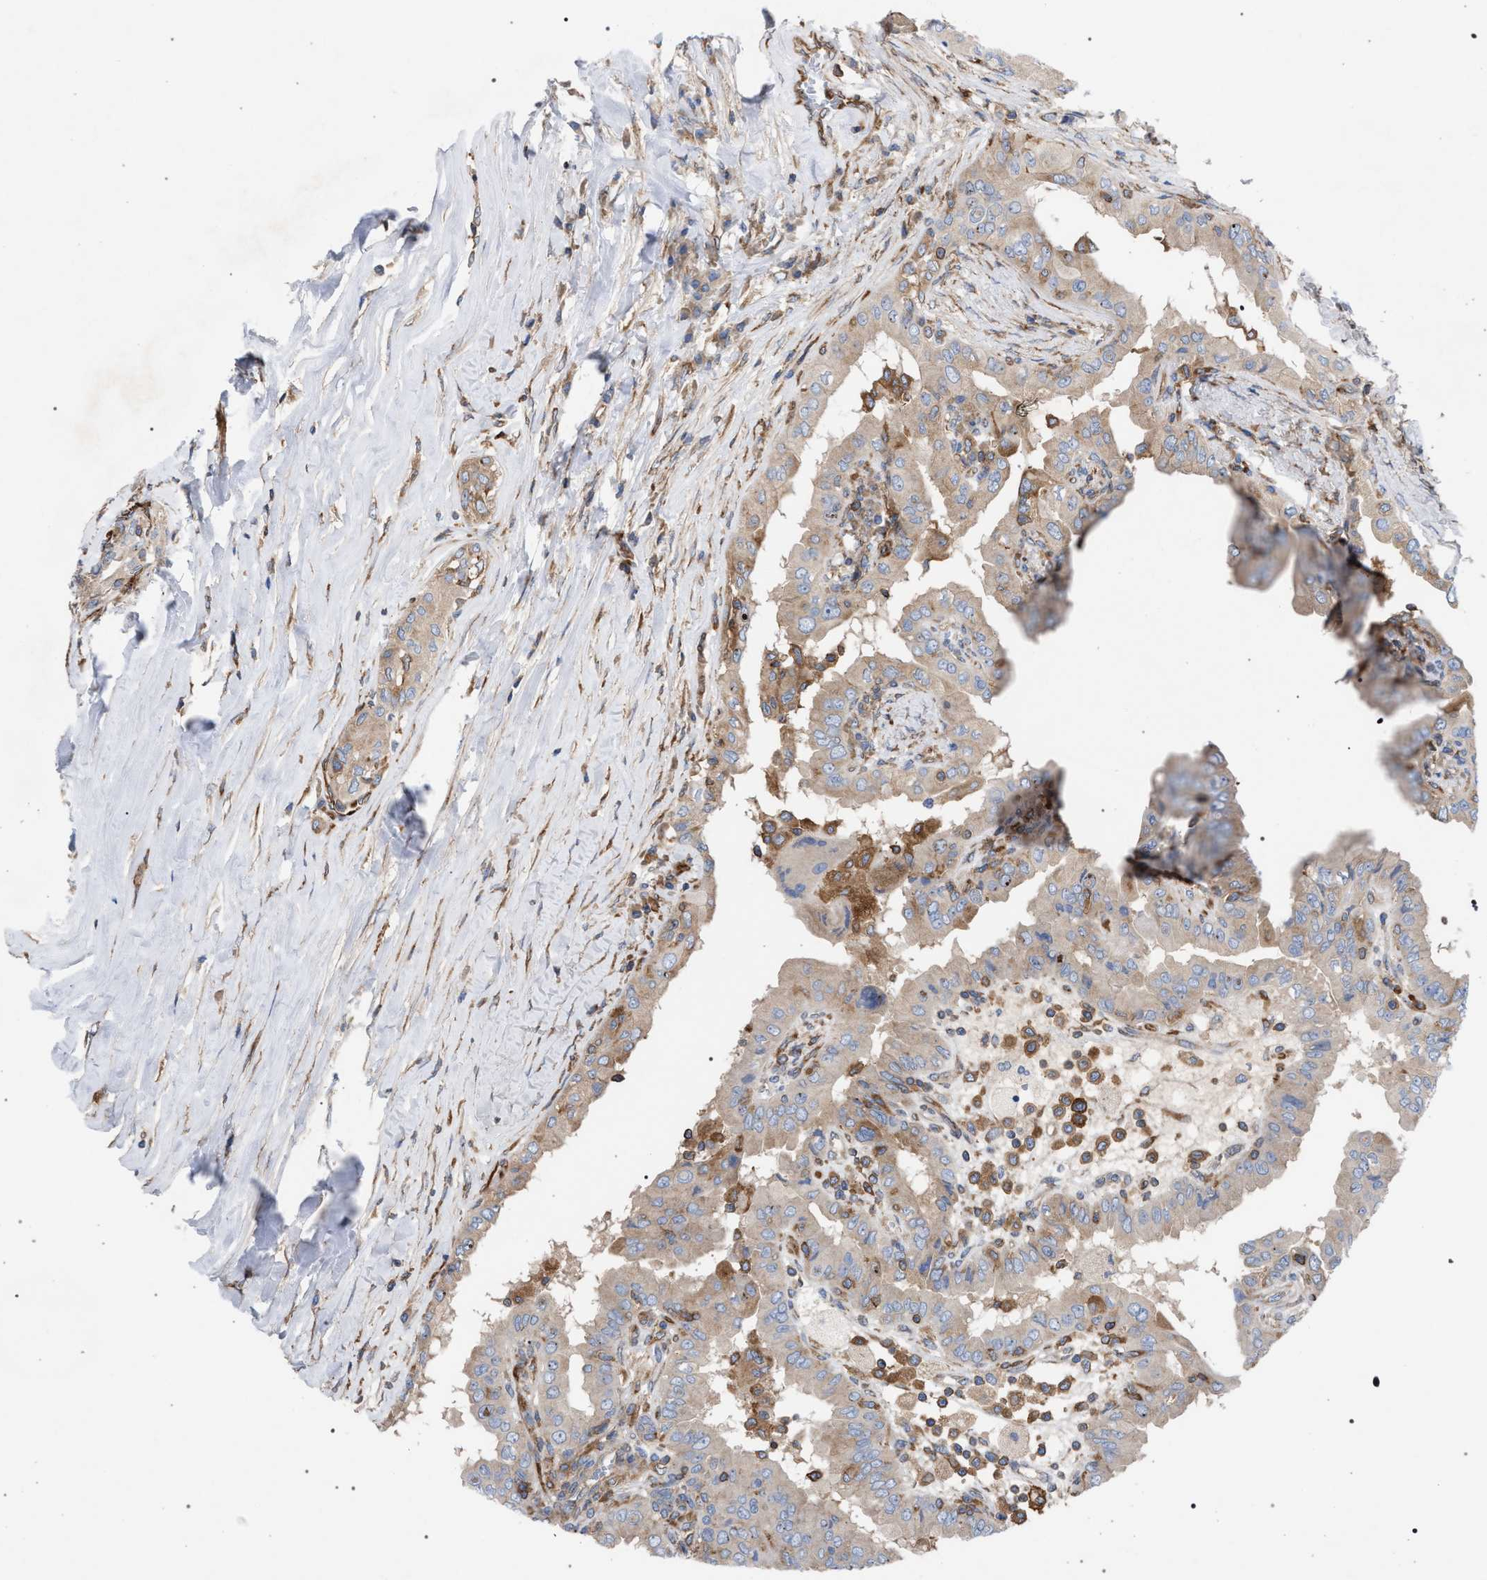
{"staining": {"intensity": "weak", "quantity": "<25%", "location": "cytoplasmic/membranous"}, "tissue": "thyroid cancer", "cell_type": "Tumor cells", "image_type": "cancer", "snomed": [{"axis": "morphology", "description": "Papillary adenocarcinoma, NOS"}, {"axis": "topography", "description": "Thyroid gland"}], "caption": "Tumor cells show no significant protein staining in papillary adenocarcinoma (thyroid).", "gene": "CDR2L", "patient": {"sex": "male", "age": 33}}